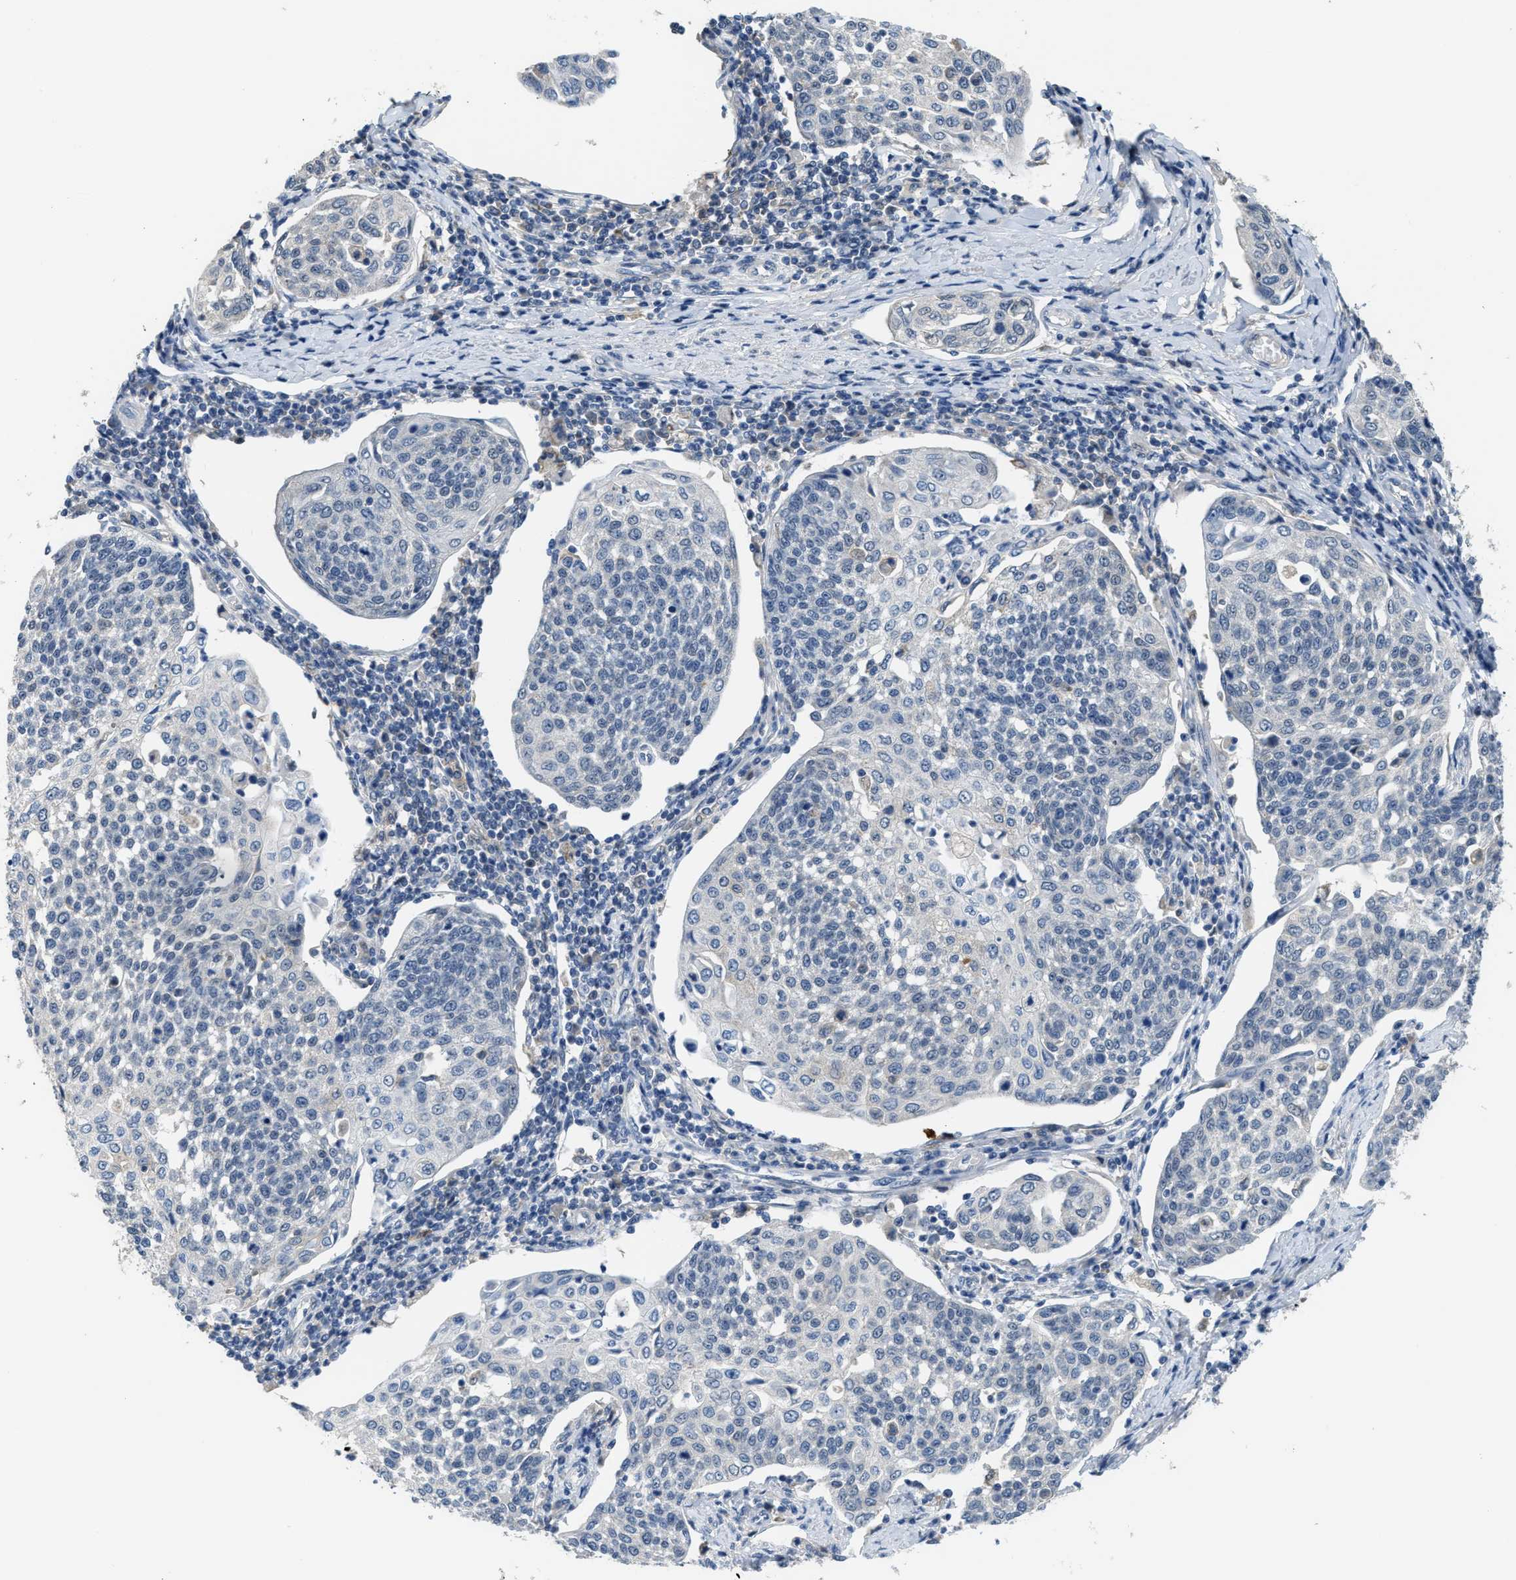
{"staining": {"intensity": "negative", "quantity": "none", "location": "none"}, "tissue": "cervical cancer", "cell_type": "Tumor cells", "image_type": "cancer", "snomed": [{"axis": "morphology", "description": "Squamous cell carcinoma, NOS"}, {"axis": "topography", "description": "Cervix"}], "caption": "This is an immunohistochemistry (IHC) image of human cervical cancer (squamous cell carcinoma). There is no positivity in tumor cells.", "gene": "ZNF783", "patient": {"sex": "female", "age": 34}}